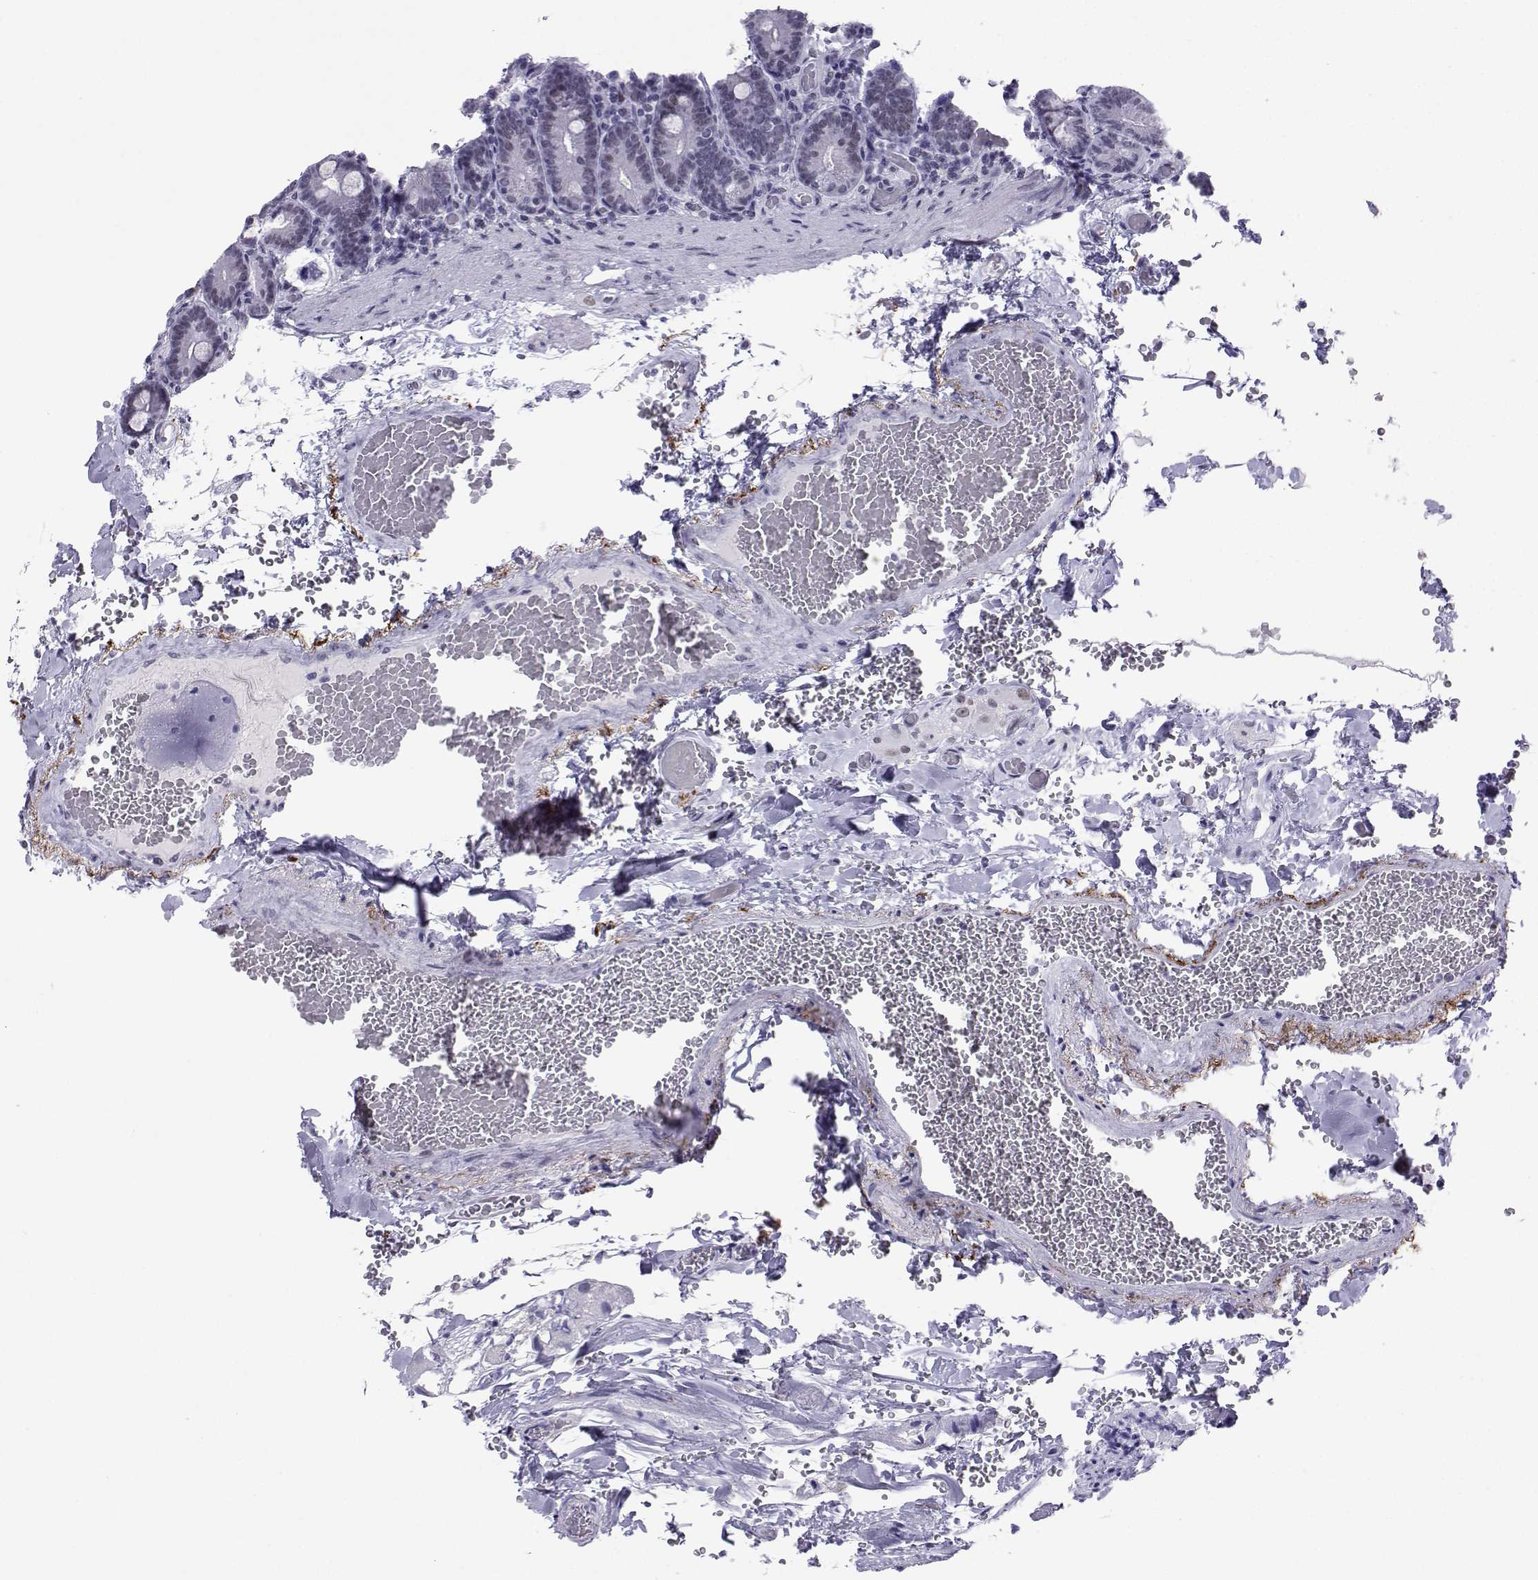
{"staining": {"intensity": "negative", "quantity": "none", "location": "none"}, "tissue": "duodenum", "cell_type": "Glandular cells", "image_type": "normal", "snomed": [{"axis": "morphology", "description": "Normal tissue, NOS"}, {"axis": "topography", "description": "Duodenum"}], "caption": "DAB (3,3'-diaminobenzidine) immunohistochemical staining of unremarkable duodenum shows no significant expression in glandular cells.", "gene": "LORICRIN", "patient": {"sex": "female", "age": 62}}